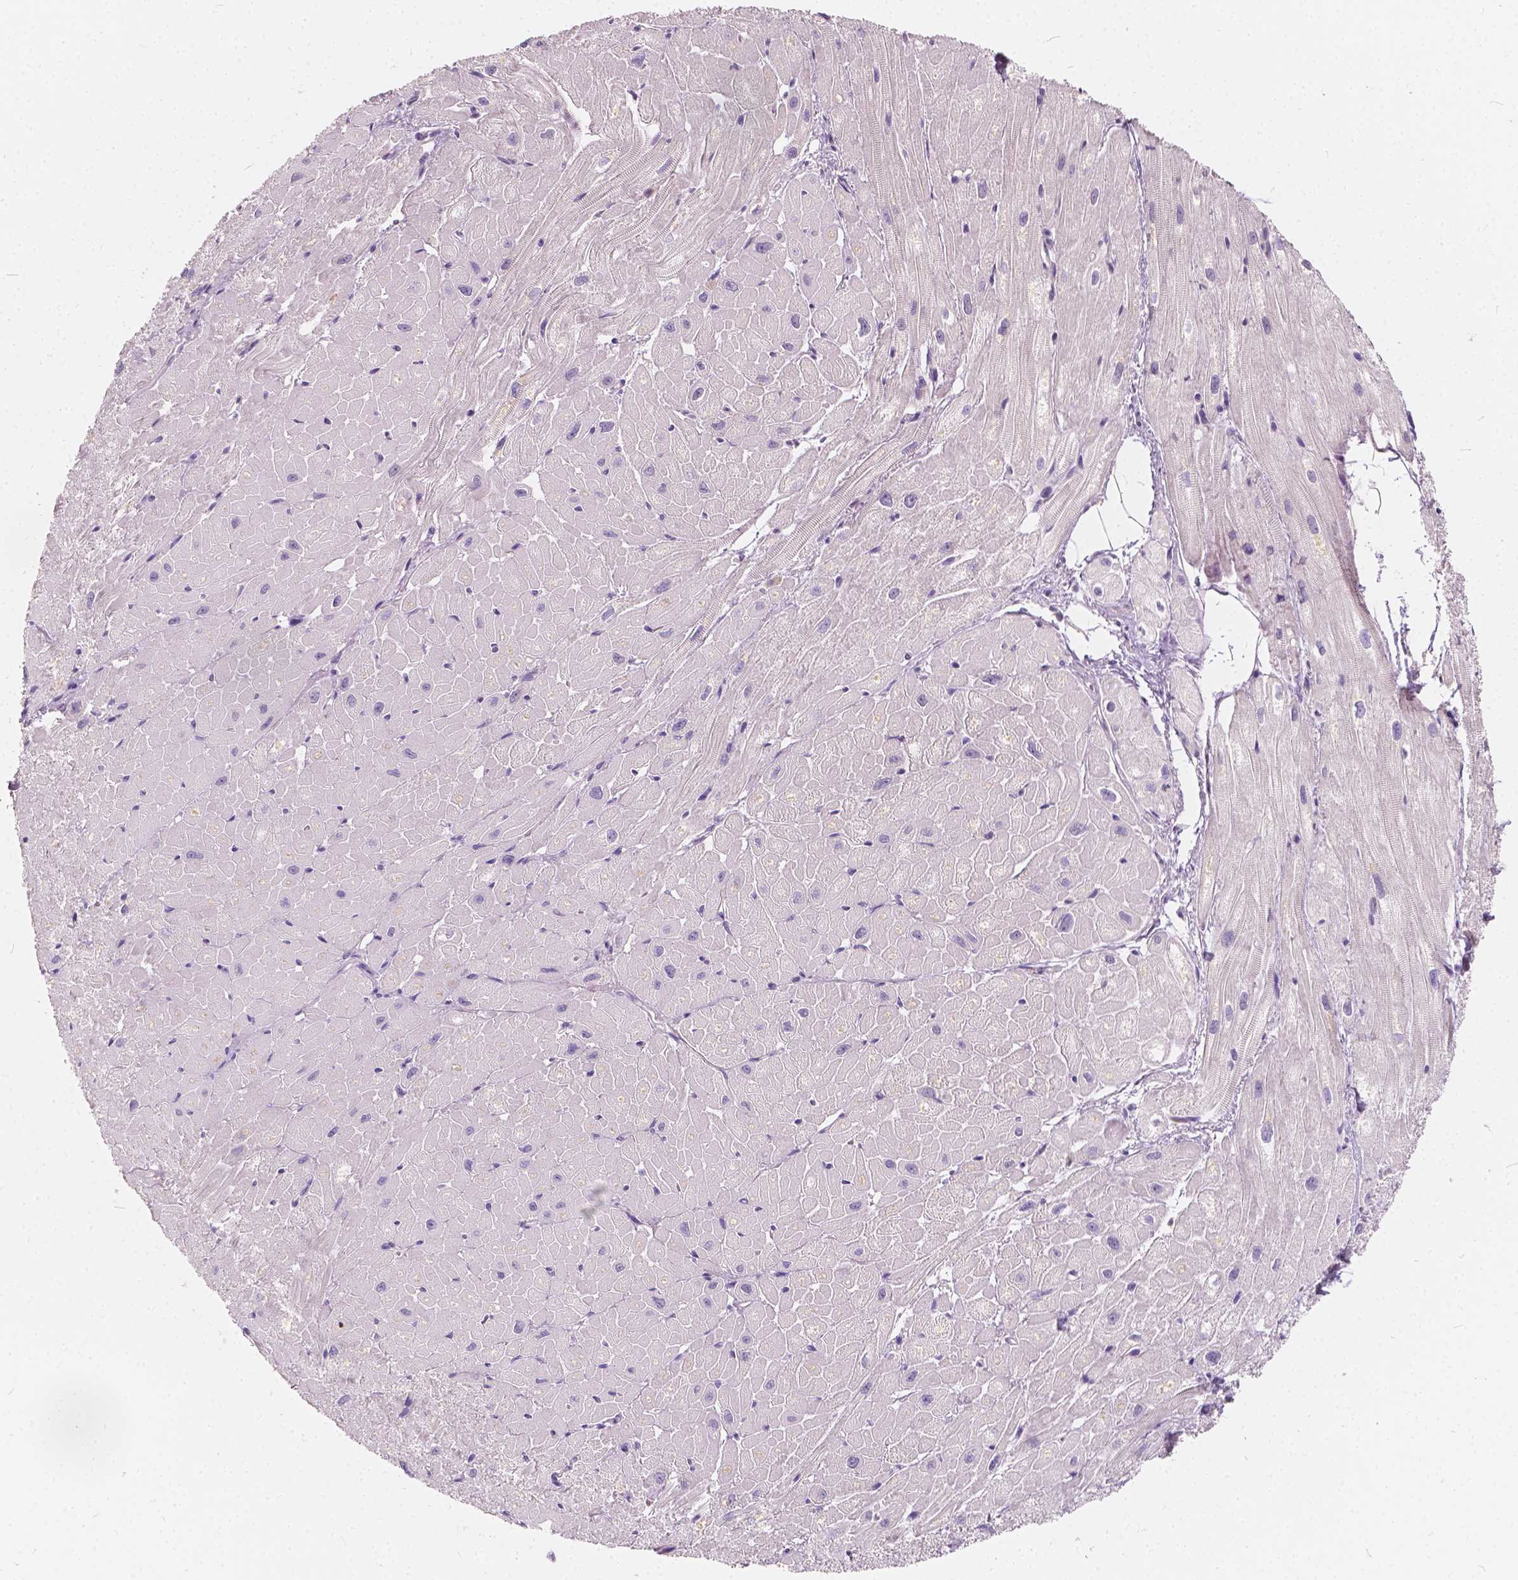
{"staining": {"intensity": "negative", "quantity": "none", "location": "none"}, "tissue": "heart muscle", "cell_type": "Cardiomyocytes", "image_type": "normal", "snomed": [{"axis": "morphology", "description": "Normal tissue, NOS"}, {"axis": "topography", "description": "Heart"}], "caption": "Immunohistochemistry (IHC) of unremarkable human heart muscle demonstrates no positivity in cardiomyocytes. (DAB (3,3'-diaminobenzidine) IHC with hematoxylin counter stain).", "gene": "KIAA0513", "patient": {"sex": "male", "age": 62}}